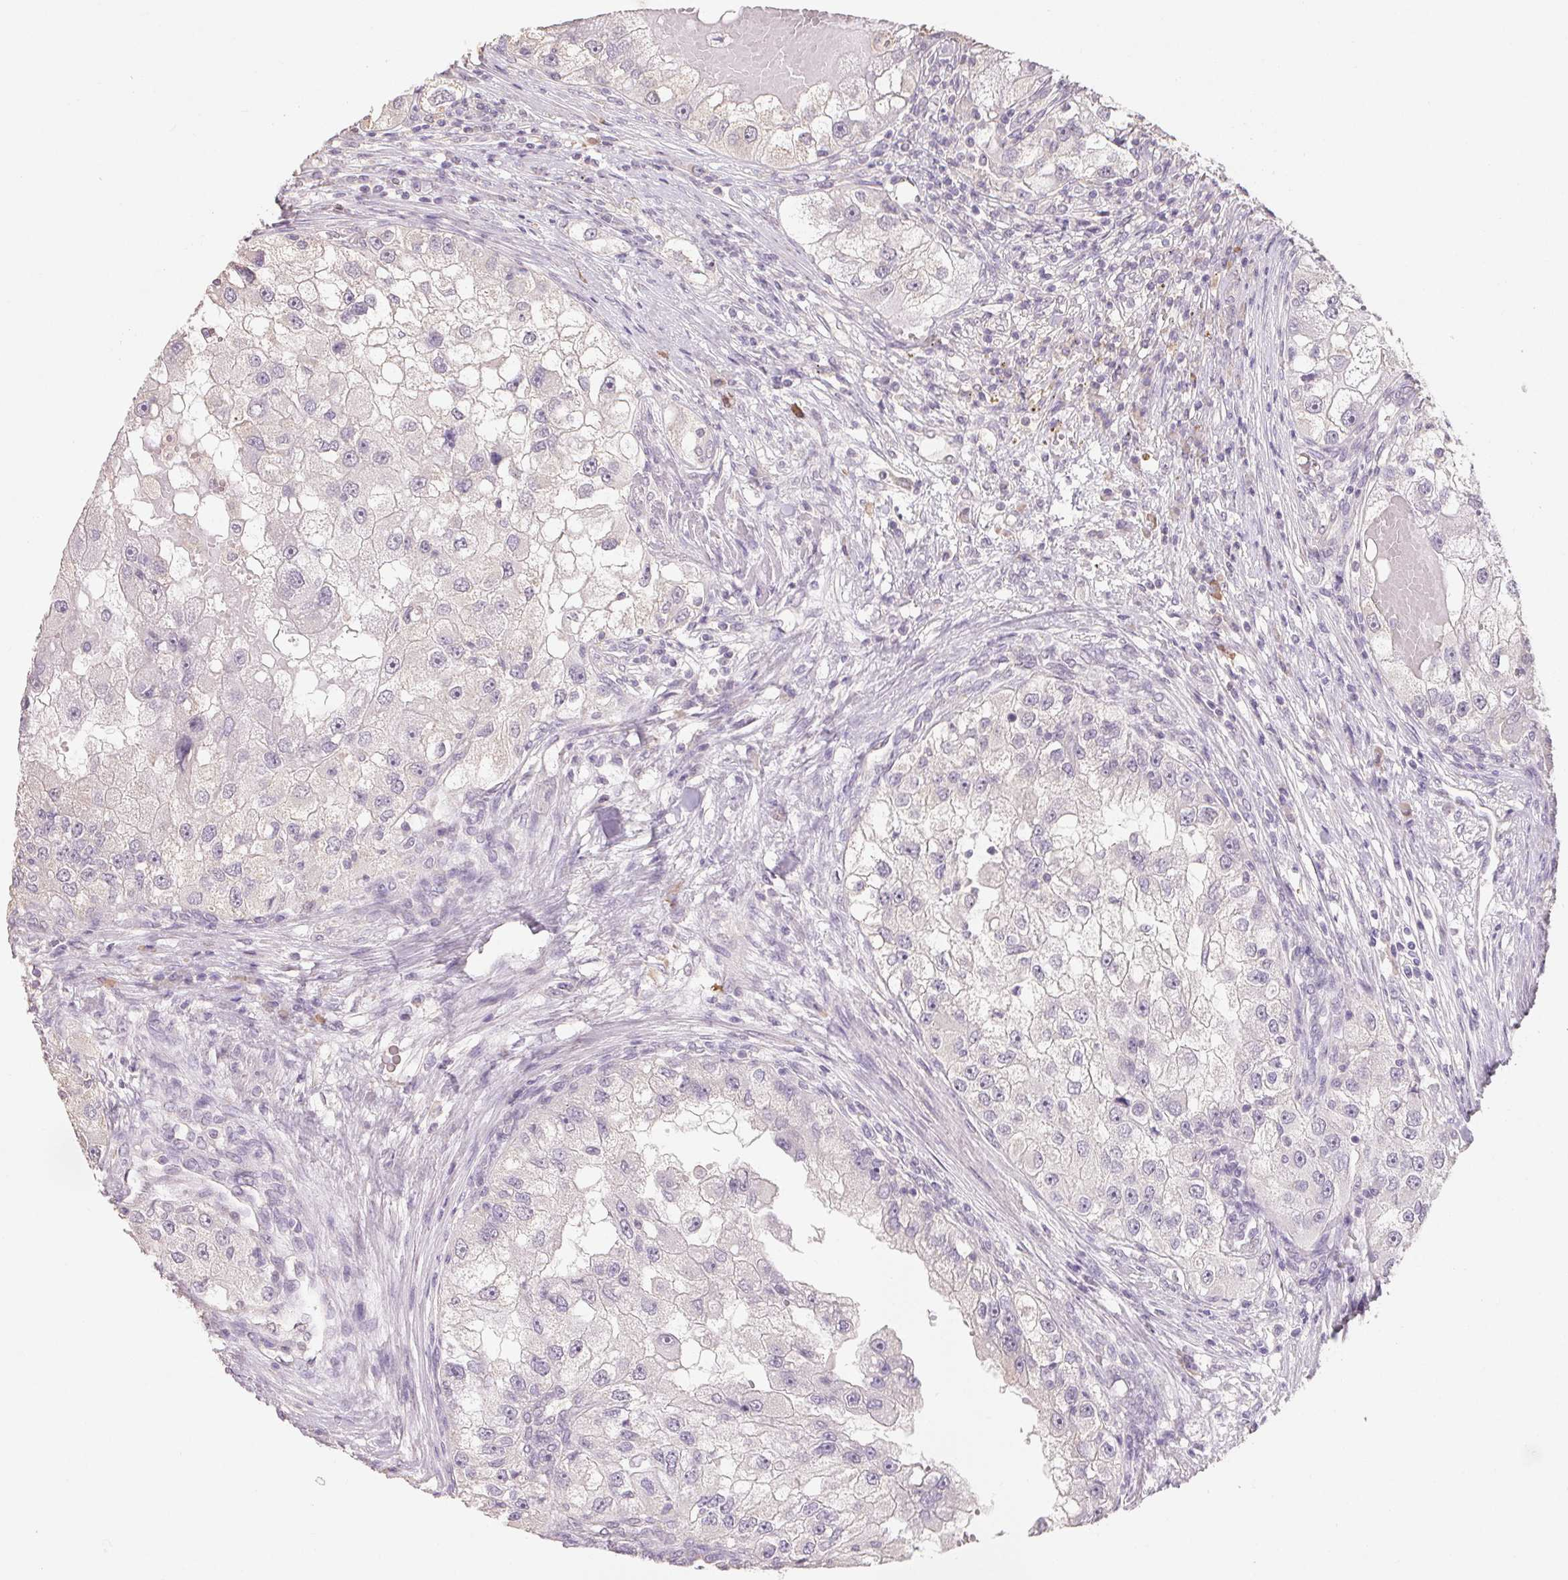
{"staining": {"intensity": "negative", "quantity": "none", "location": "none"}, "tissue": "renal cancer", "cell_type": "Tumor cells", "image_type": "cancer", "snomed": [{"axis": "morphology", "description": "Adenocarcinoma, NOS"}, {"axis": "topography", "description": "Kidney"}], "caption": "There is no significant staining in tumor cells of renal adenocarcinoma.", "gene": "MAP7D2", "patient": {"sex": "male", "age": 63}}